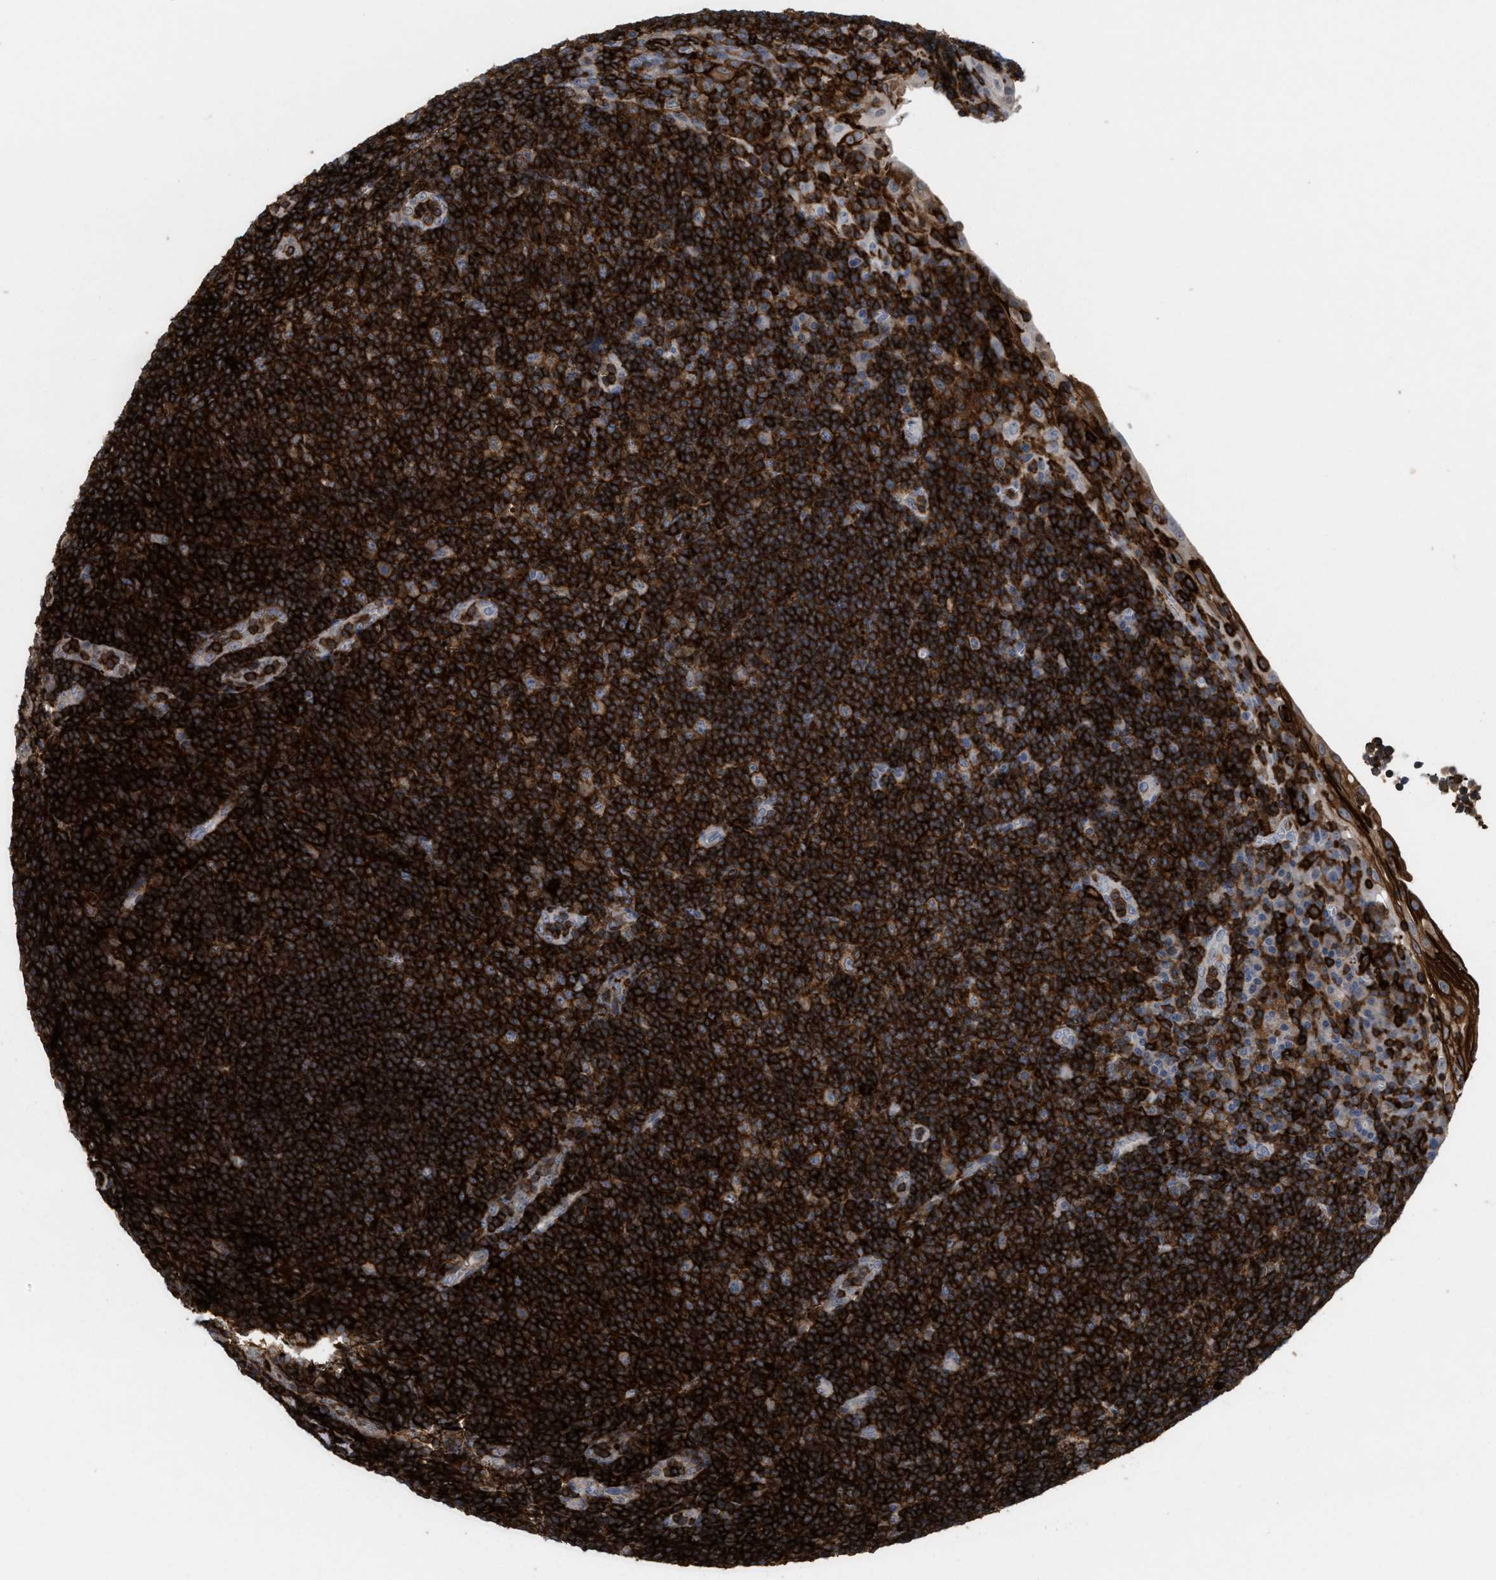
{"staining": {"intensity": "strong", "quantity": ">75%", "location": "cytoplasmic/membranous"}, "tissue": "tonsil", "cell_type": "Germinal center cells", "image_type": "normal", "snomed": [{"axis": "morphology", "description": "Normal tissue, NOS"}, {"axis": "topography", "description": "Tonsil"}], "caption": "Protein staining of normal tonsil displays strong cytoplasmic/membranous staining in approximately >75% of germinal center cells. Nuclei are stained in blue.", "gene": "PTPRE", "patient": {"sex": "male", "age": 37}}